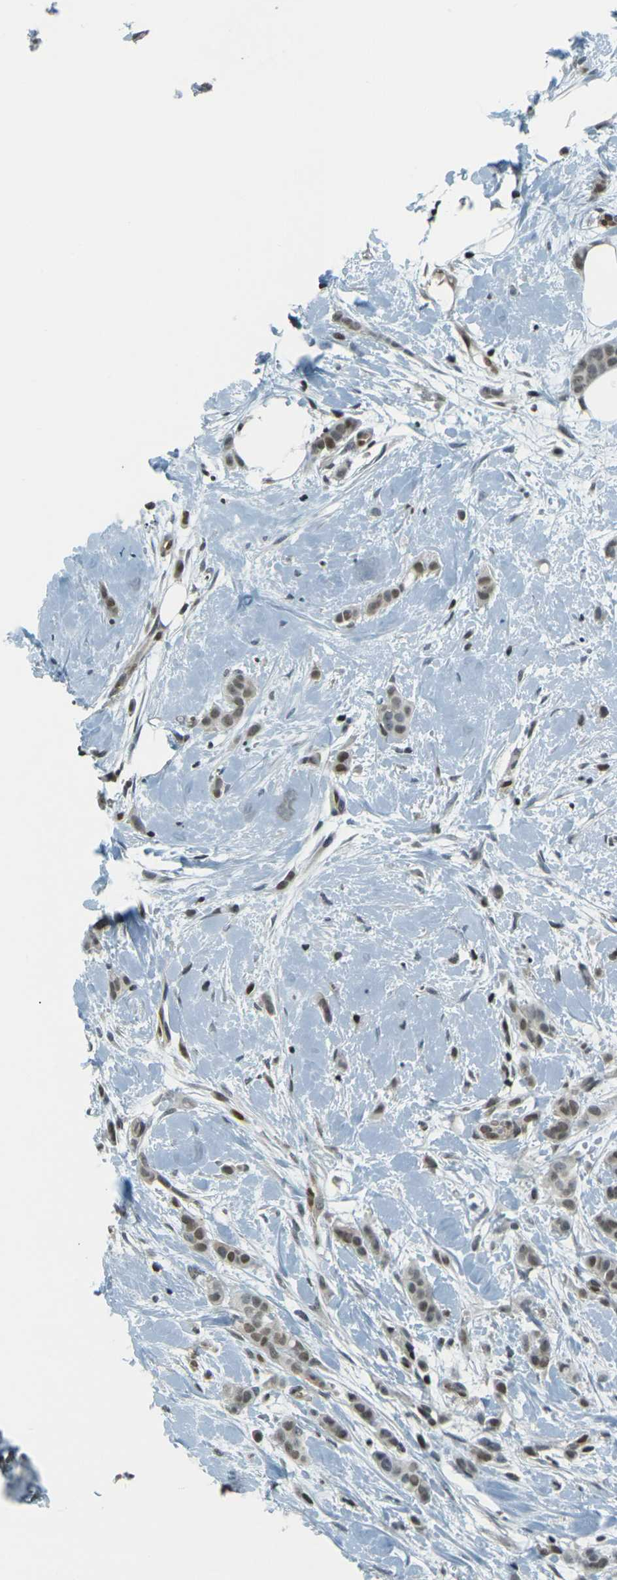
{"staining": {"intensity": "weak", "quantity": ">75%", "location": "nuclear"}, "tissue": "breast cancer", "cell_type": "Tumor cells", "image_type": "cancer", "snomed": [{"axis": "morphology", "description": "Lobular carcinoma, in situ"}, {"axis": "morphology", "description": "Lobular carcinoma"}, {"axis": "topography", "description": "Breast"}], "caption": "Protein analysis of breast cancer (lobular carcinoma in situ) tissue exhibits weak nuclear positivity in approximately >75% of tumor cells.", "gene": "NHEJ1", "patient": {"sex": "female", "age": 41}}